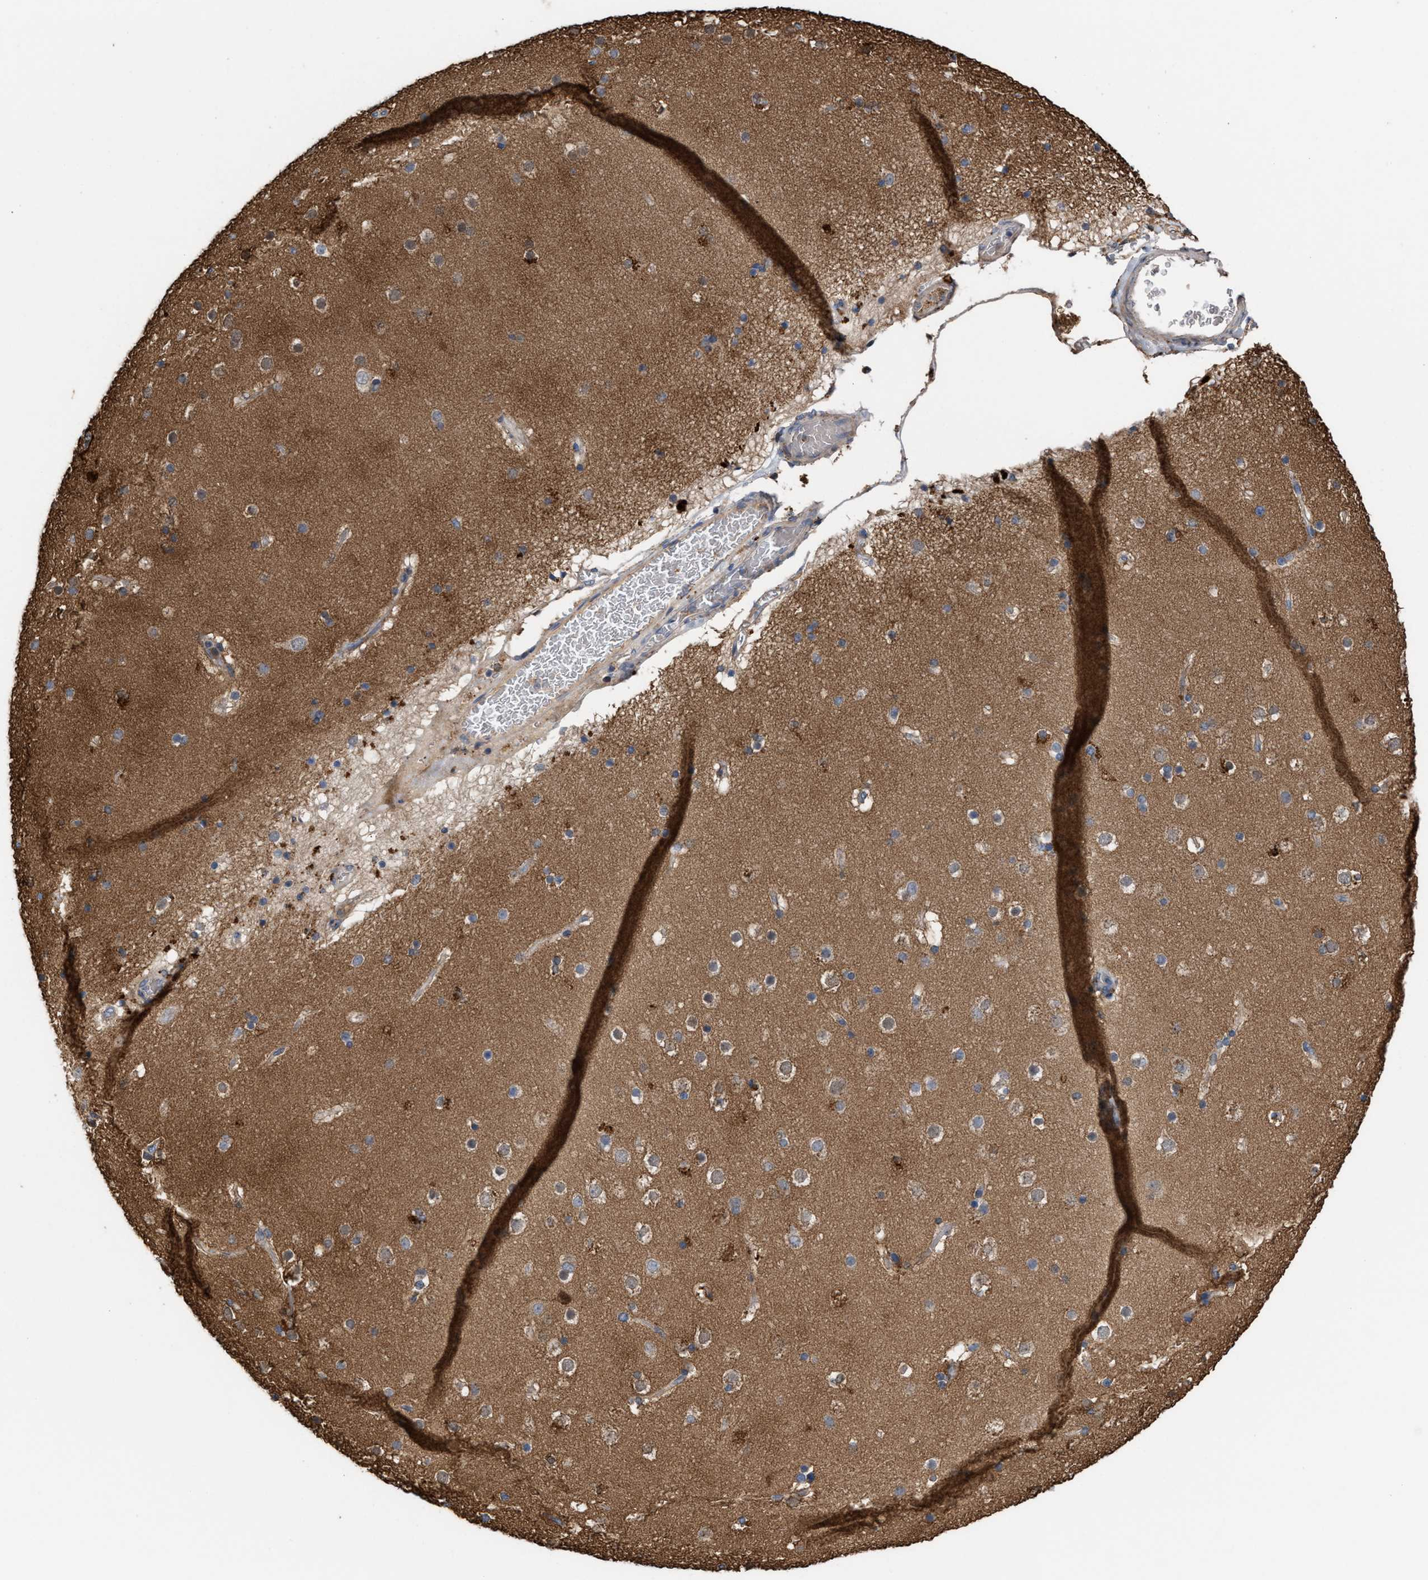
{"staining": {"intensity": "negative", "quantity": "none", "location": "none"}, "tissue": "cerebral cortex", "cell_type": "Endothelial cells", "image_type": "normal", "snomed": [{"axis": "morphology", "description": "Normal tissue, NOS"}, {"axis": "topography", "description": "Cerebral cortex"}], "caption": "High power microscopy photomicrograph of an immunohistochemistry micrograph of benign cerebral cortex, revealing no significant staining in endothelial cells. (Brightfield microscopy of DAB IHC at high magnification).", "gene": "ELMO3", "patient": {"sex": "male", "age": 57}}